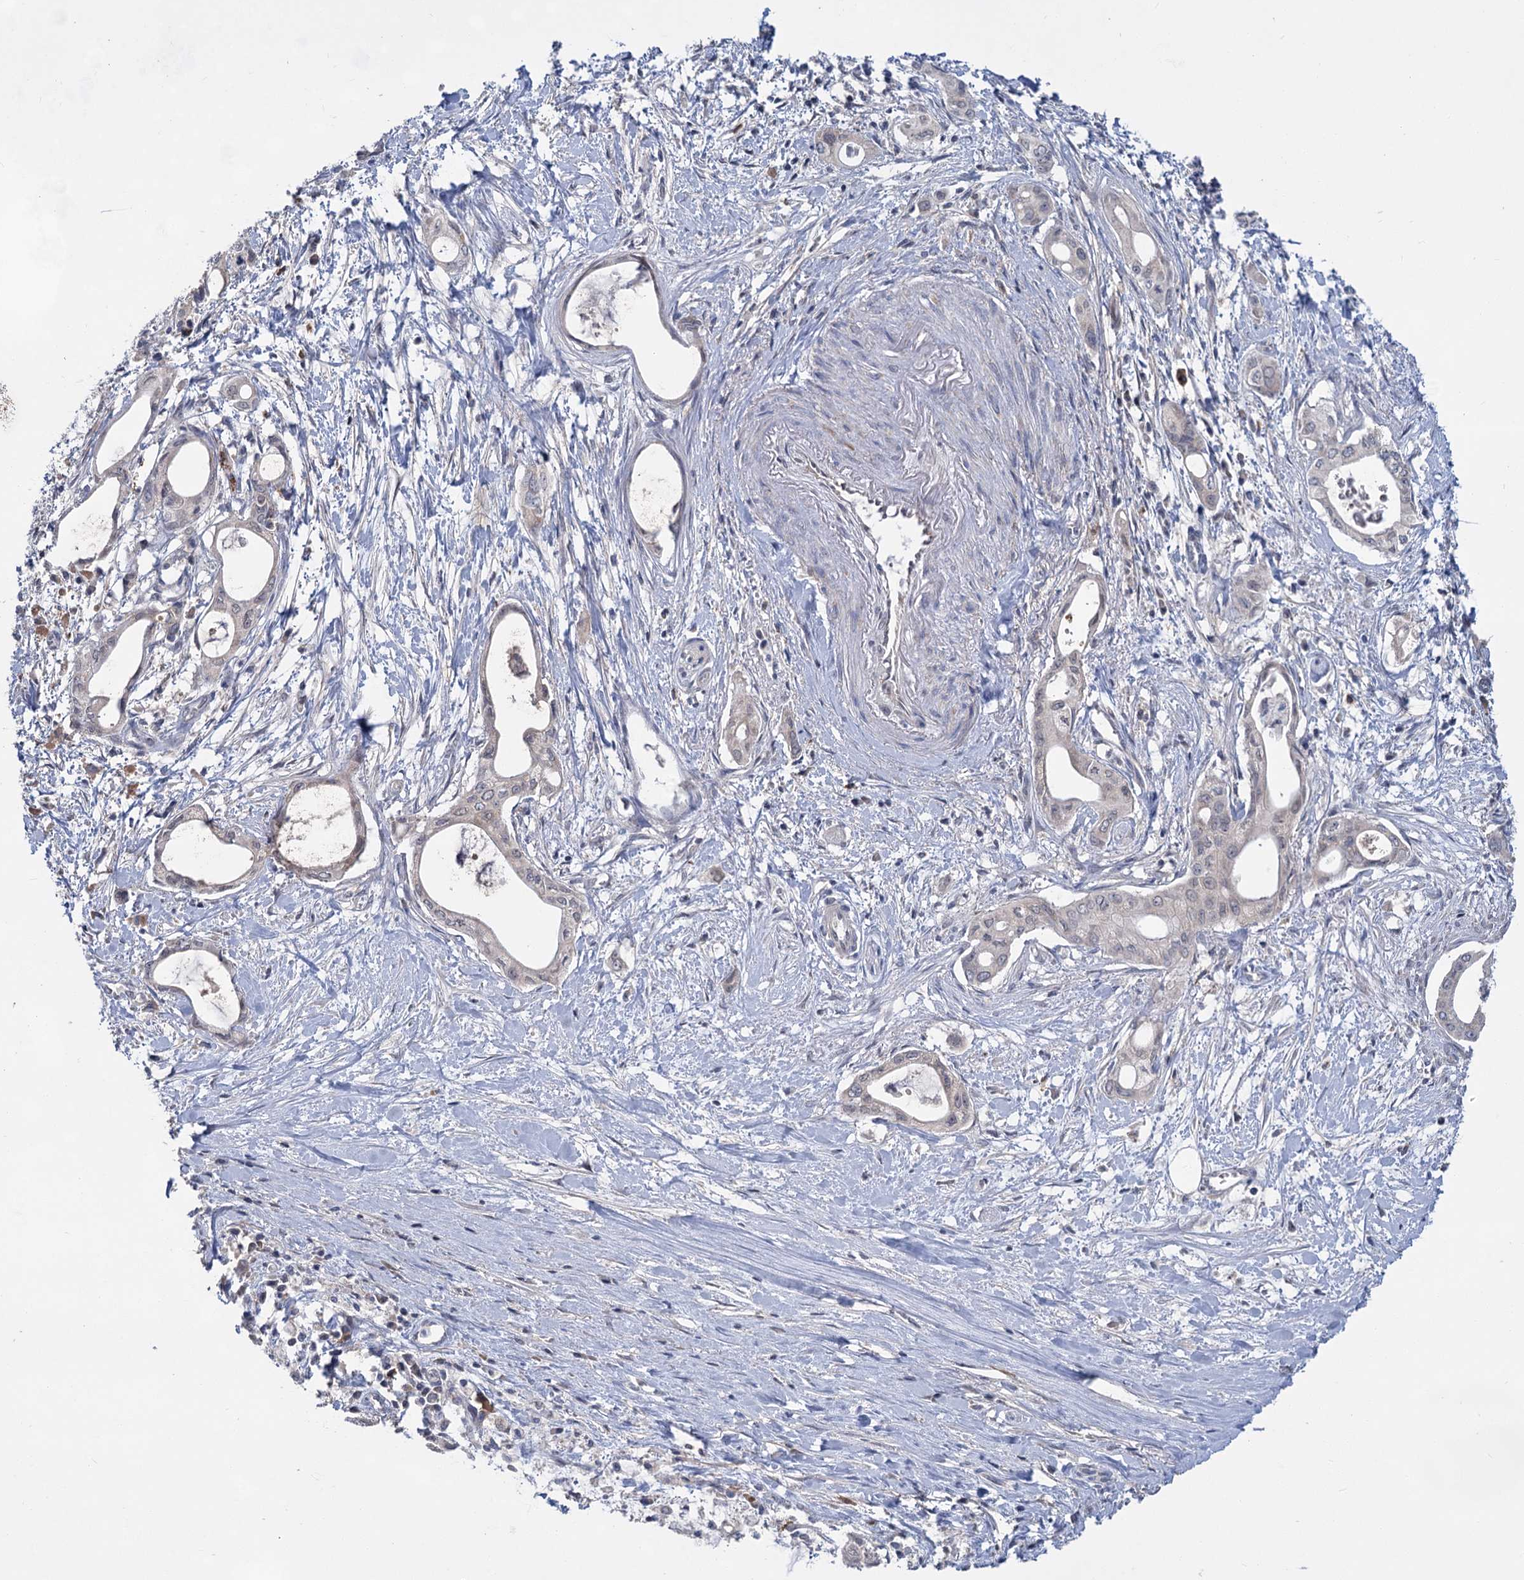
{"staining": {"intensity": "moderate", "quantity": "25%-75%", "location": "cytoplasmic/membranous"}, "tissue": "pancreatic cancer", "cell_type": "Tumor cells", "image_type": "cancer", "snomed": [{"axis": "morphology", "description": "Adenocarcinoma, NOS"}, {"axis": "topography", "description": "Pancreas"}], "caption": "Immunohistochemistry (IHC) staining of adenocarcinoma (pancreatic), which shows medium levels of moderate cytoplasmic/membranous positivity in about 25%-75% of tumor cells indicating moderate cytoplasmic/membranous protein expression. The staining was performed using DAB (3,3'-diaminobenzidine) (brown) for protein detection and nuclei were counterstained in hematoxylin (blue).", "gene": "TTC17", "patient": {"sex": "male", "age": 72}}